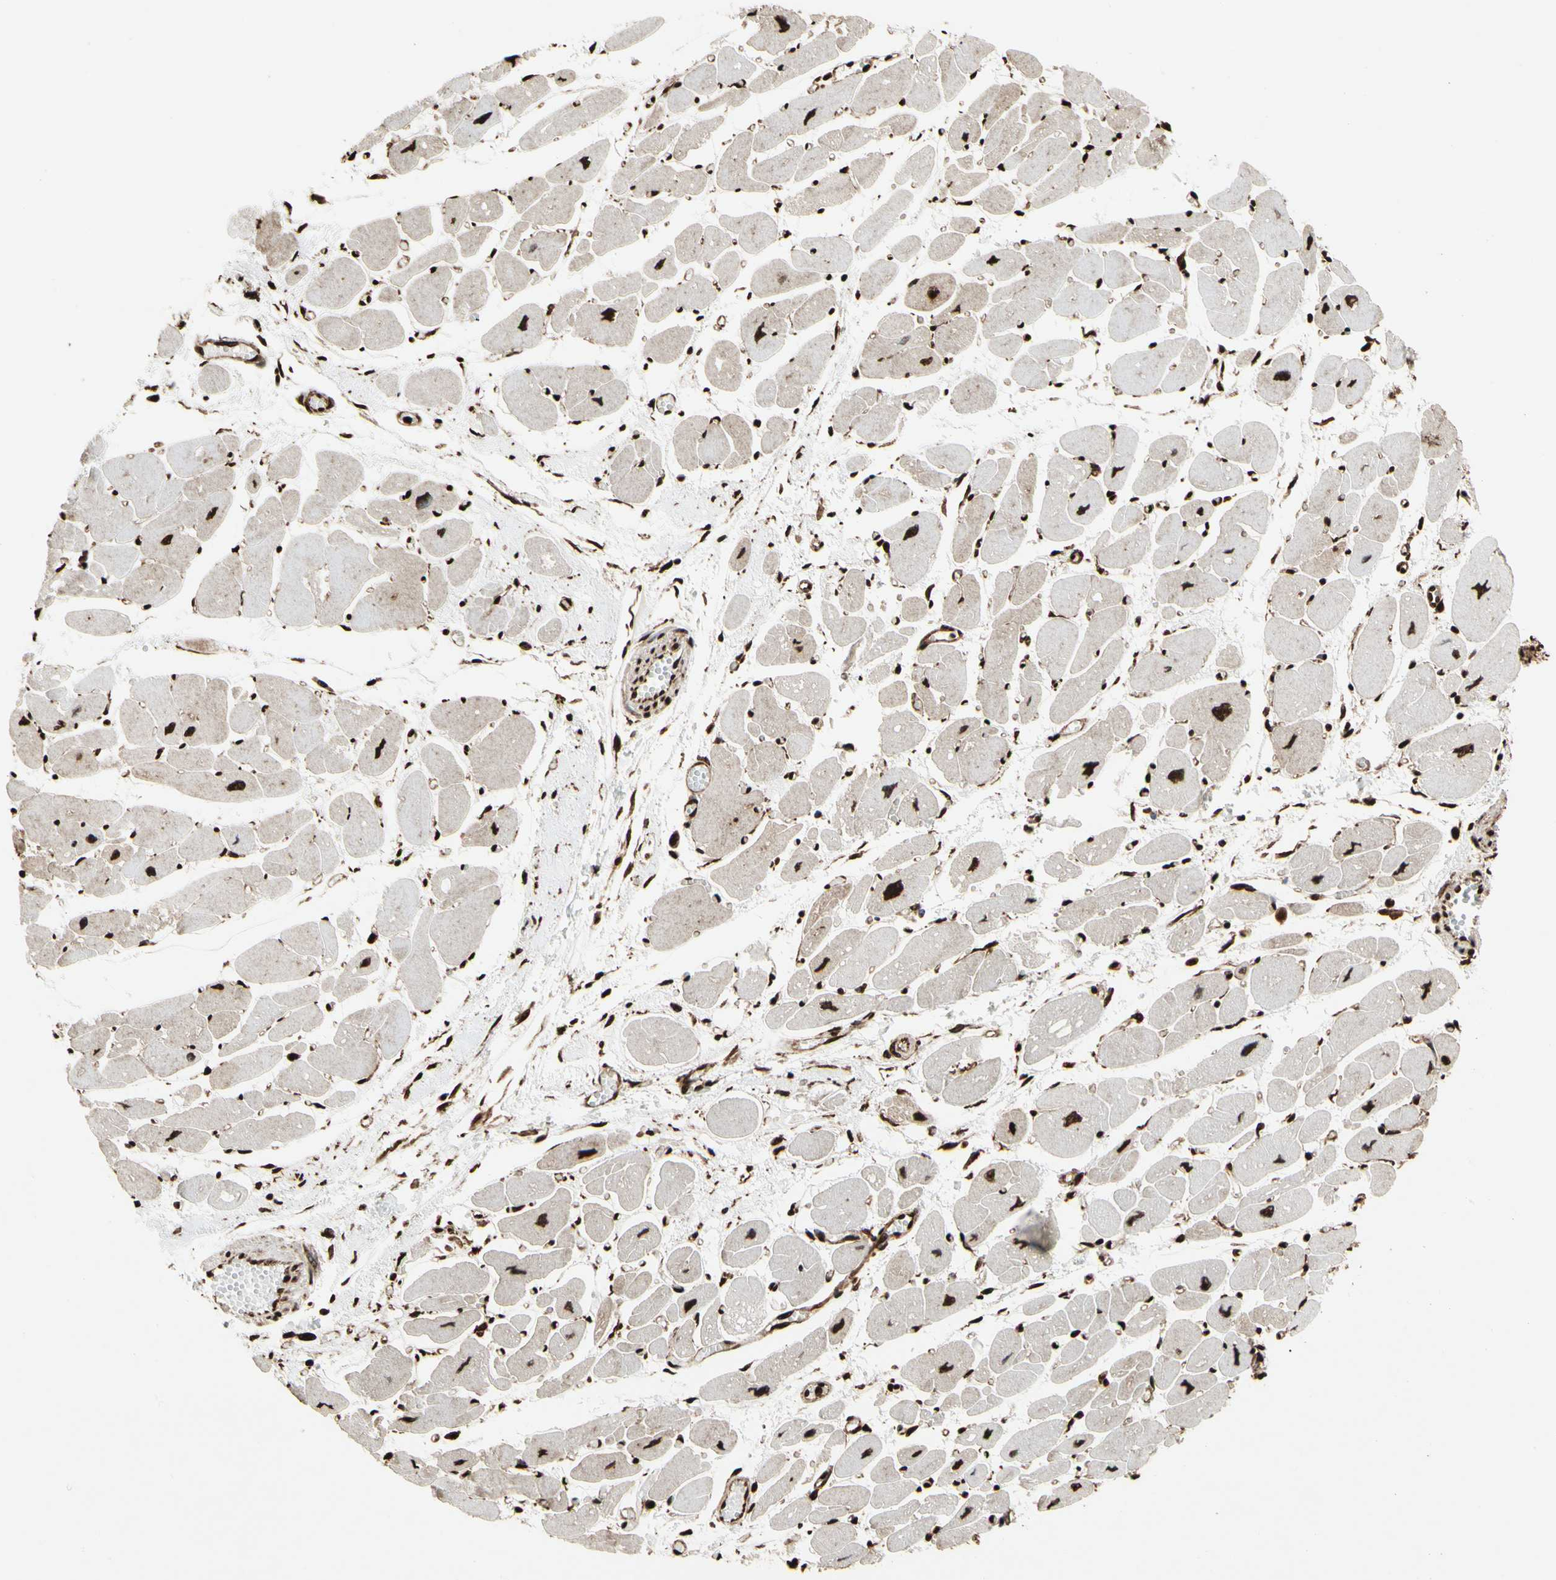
{"staining": {"intensity": "strong", "quantity": ">75%", "location": "cytoplasmic/membranous,nuclear"}, "tissue": "heart muscle", "cell_type": "Cardiomyocytes", "image_type": "normal", "snomed": [{"axis": "morphology", "description": "Normal tissue, NOS"}, {"axis": "topography", "description": "Heart"}], "caption": "Immunohistochemical staining of normal human heart muscle demonstrates high levels of strong cytoplasmic/membranous,nuclear positivity in approximately >75% of cardiomyocytes. The staining was performed using DAB, with brown indicating positive protein expression. Nuclei are stained blue with hematoxylin.", "gene": "HNRNPK", "patient": {"sex": "female", "age": 54}}